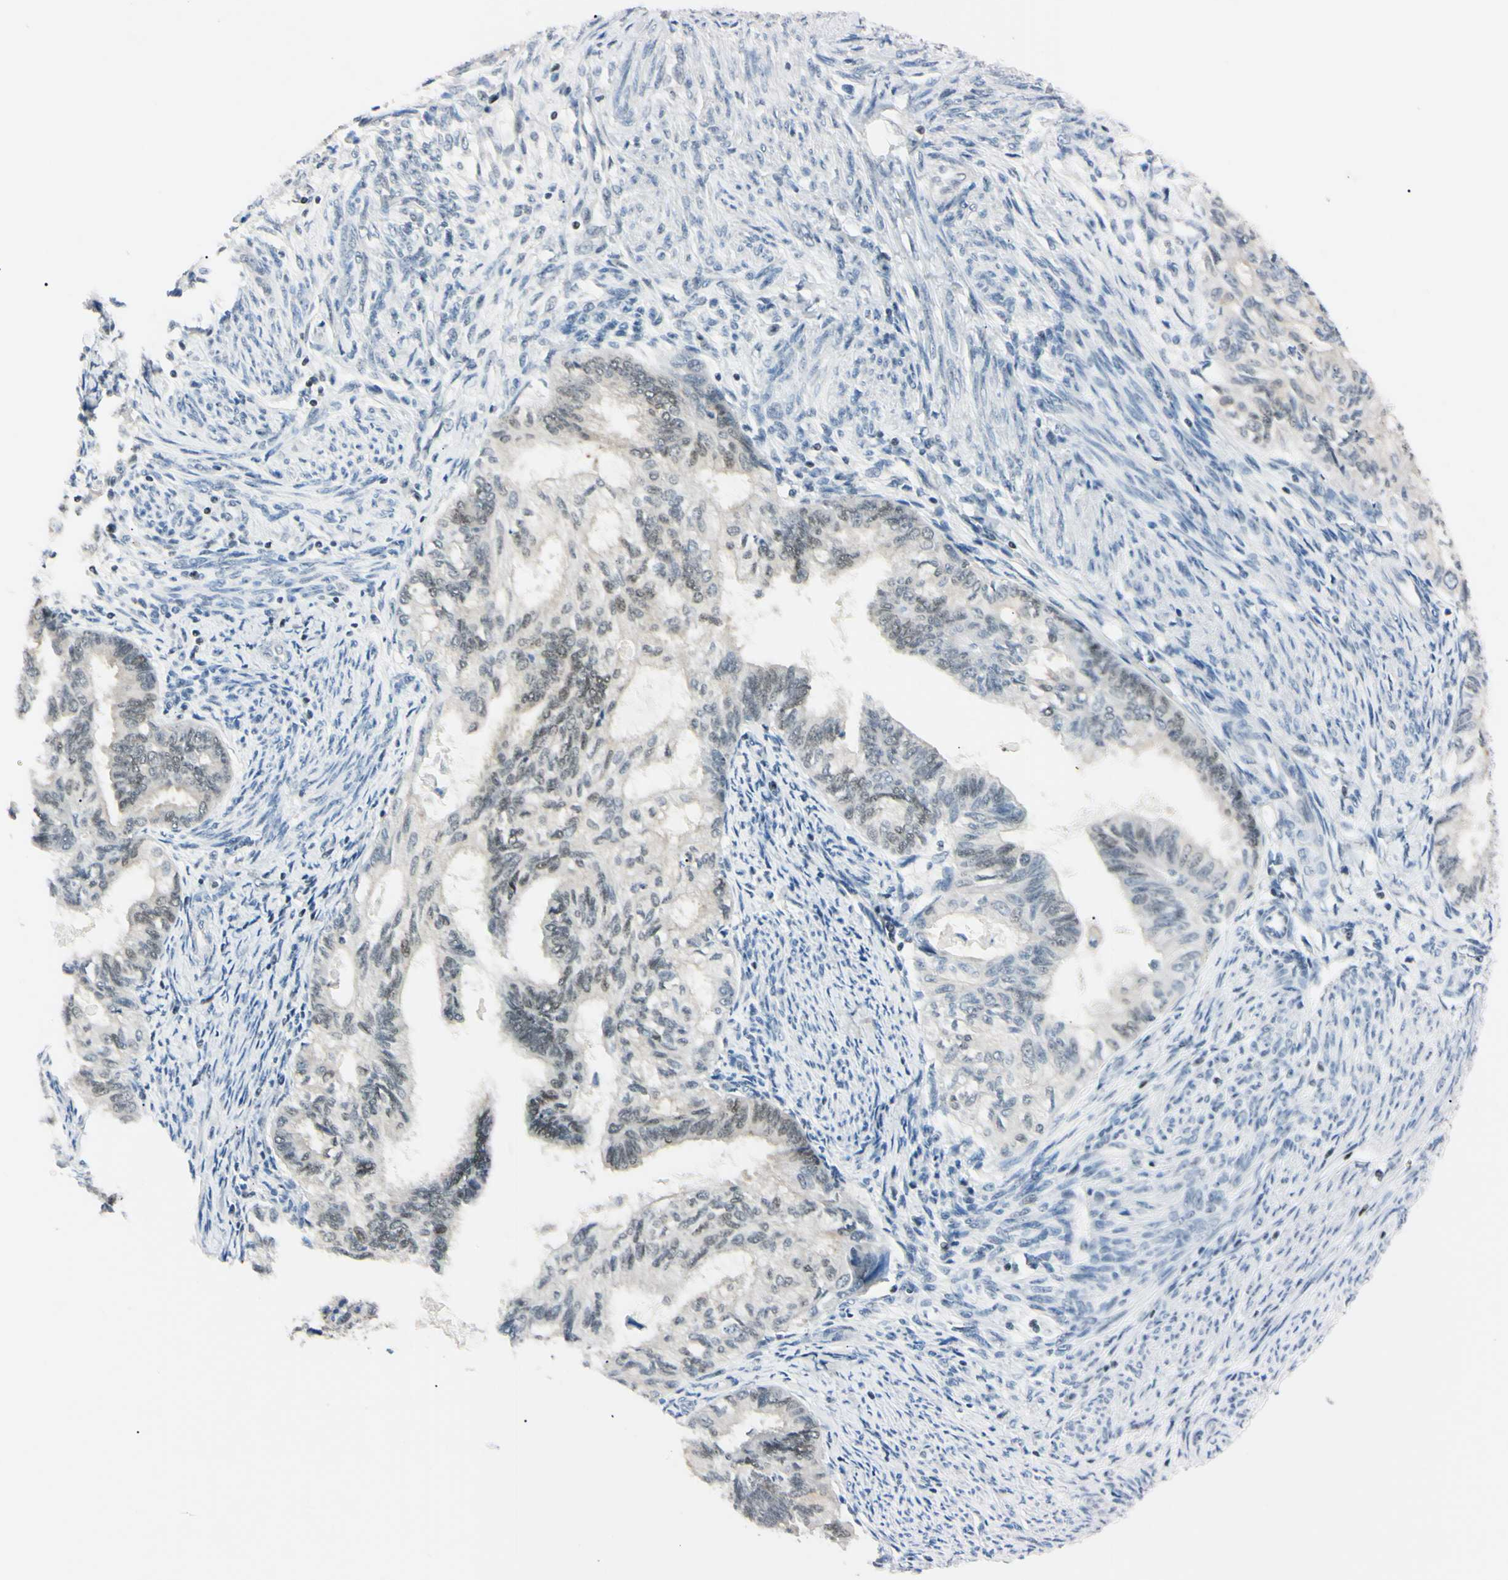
{"staining": {"intensity": "weak", "quantity": "25%-75%", "location": "nuclear"}, "tissue": "cervical cancer", "cell_type": "Tumor cells", "image_type": "cancer", "snomed": [{"axis": "morphology", "description": "Normal tissue, NOS"}, {"axis": "morphology", "description": "Adenocarcinoma, NOS"}, {"axis": "topography", "description": "Cervix"}, {"axis": "topography", "description": "Endometrium"}], "caption": "Protein staining by IHC reveals weak nuclear positivity in about 25%-75% of tumor cells in cervical adenocarcinoma. The protein of interest is shown in brown color, while the nuclei are stained blue.", "gene": "C1orf174", "patient": {"sex": "female", "age": 86}}